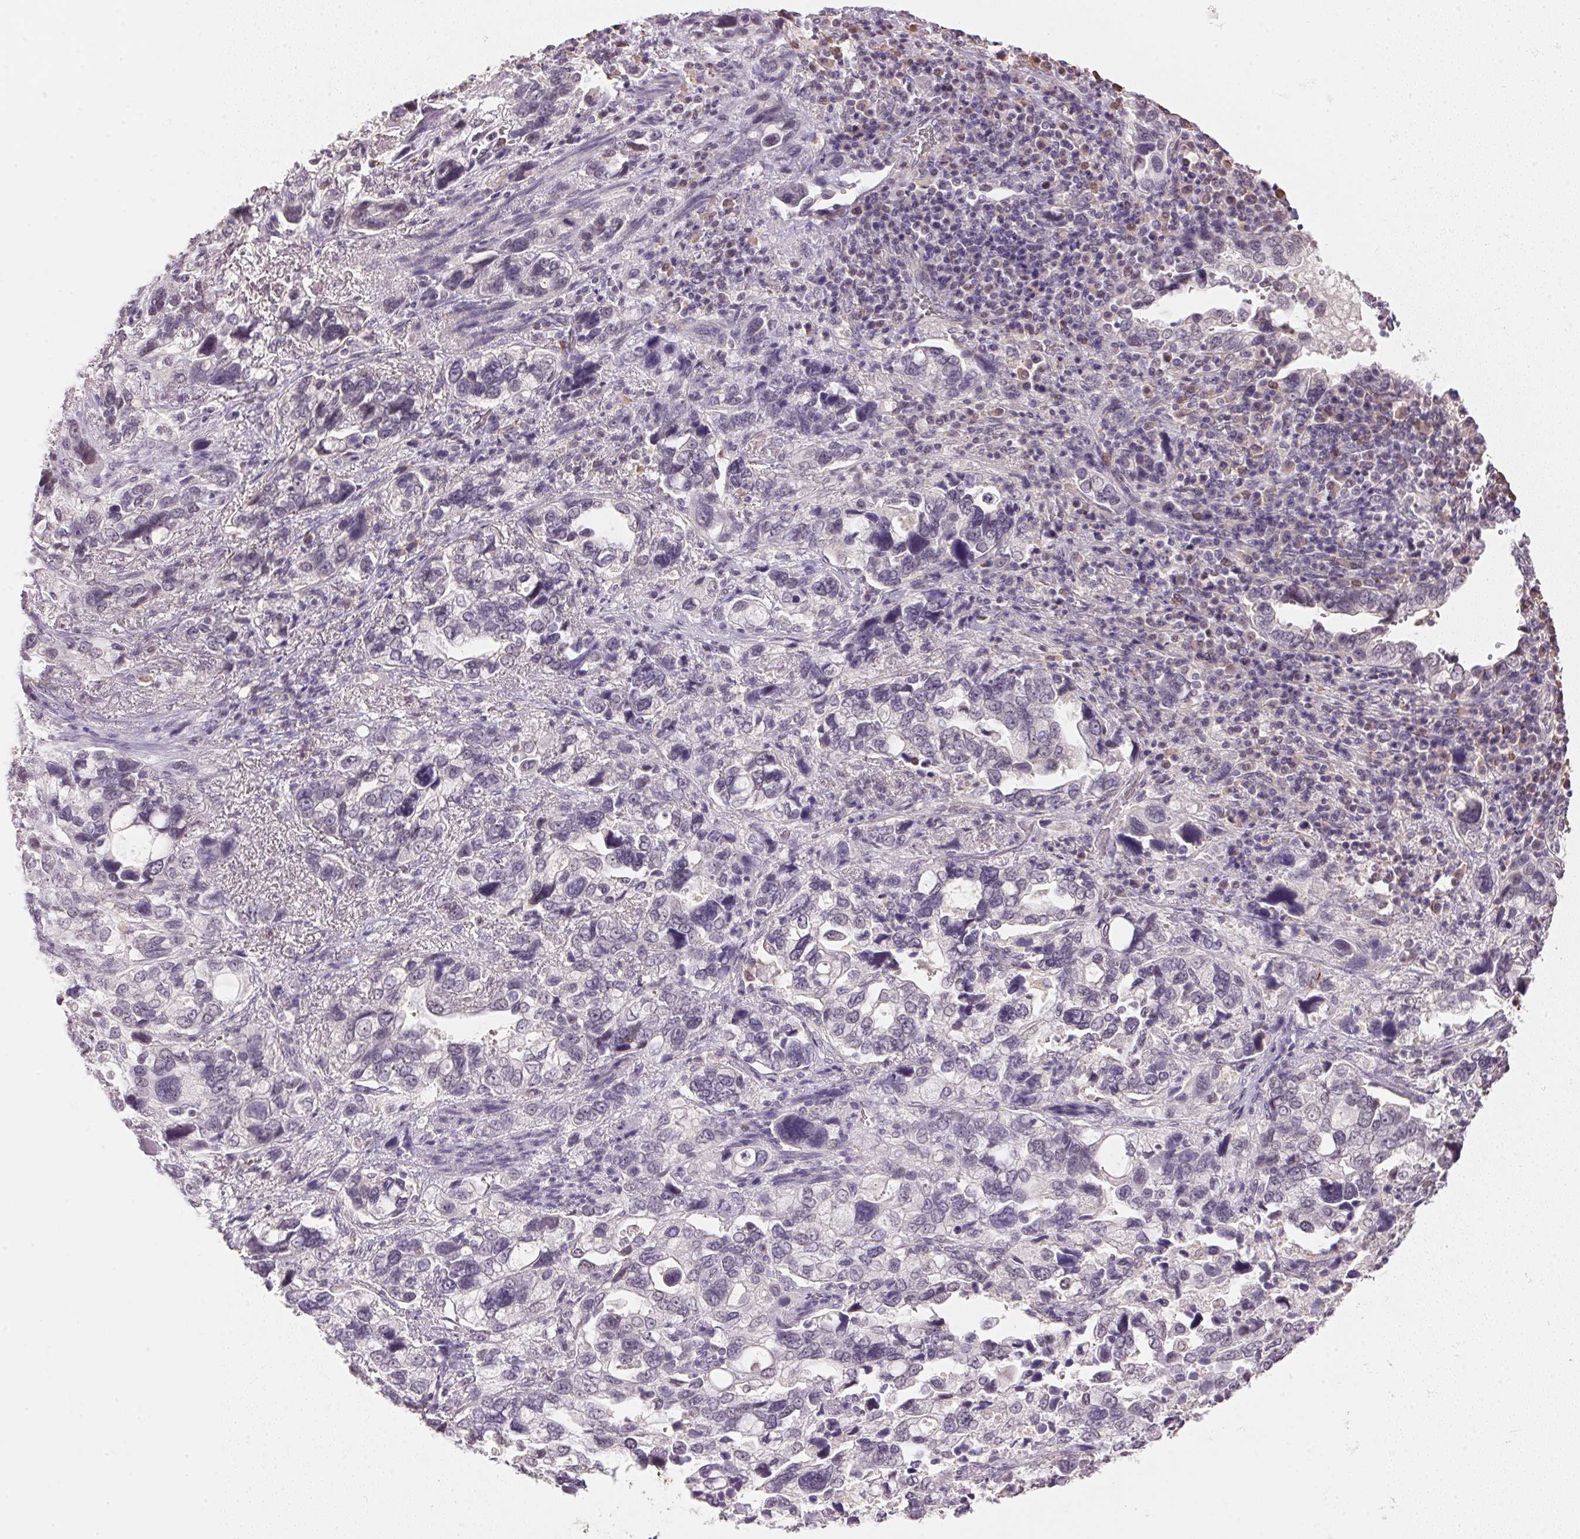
{"staining": {"intensity": "negative", "quantity": "none", "location": "none"}, "tissue": "stomach cancer", "cell_type": "Tumor cells", "image_type": "cancer", "snomed": [{"axis": "morphology", "description": "Adenocarcinoma, NOS"}, {"axis": "topography", "description": "Stomach, upper"}], "caption": "High magnification brightfield microscopy of stomach adenocarcinoma stained with DAB (brown) and counterstained with hematoxylin (blue): tumor cells show no significant staining. (Brightfield microscopy of DAB (3,3'-diaminobenzidine) immunohistochemistry (IHC) at high magnification).", "gene": "FNDC4", "patient": {"sex": "female", "age": 81}}